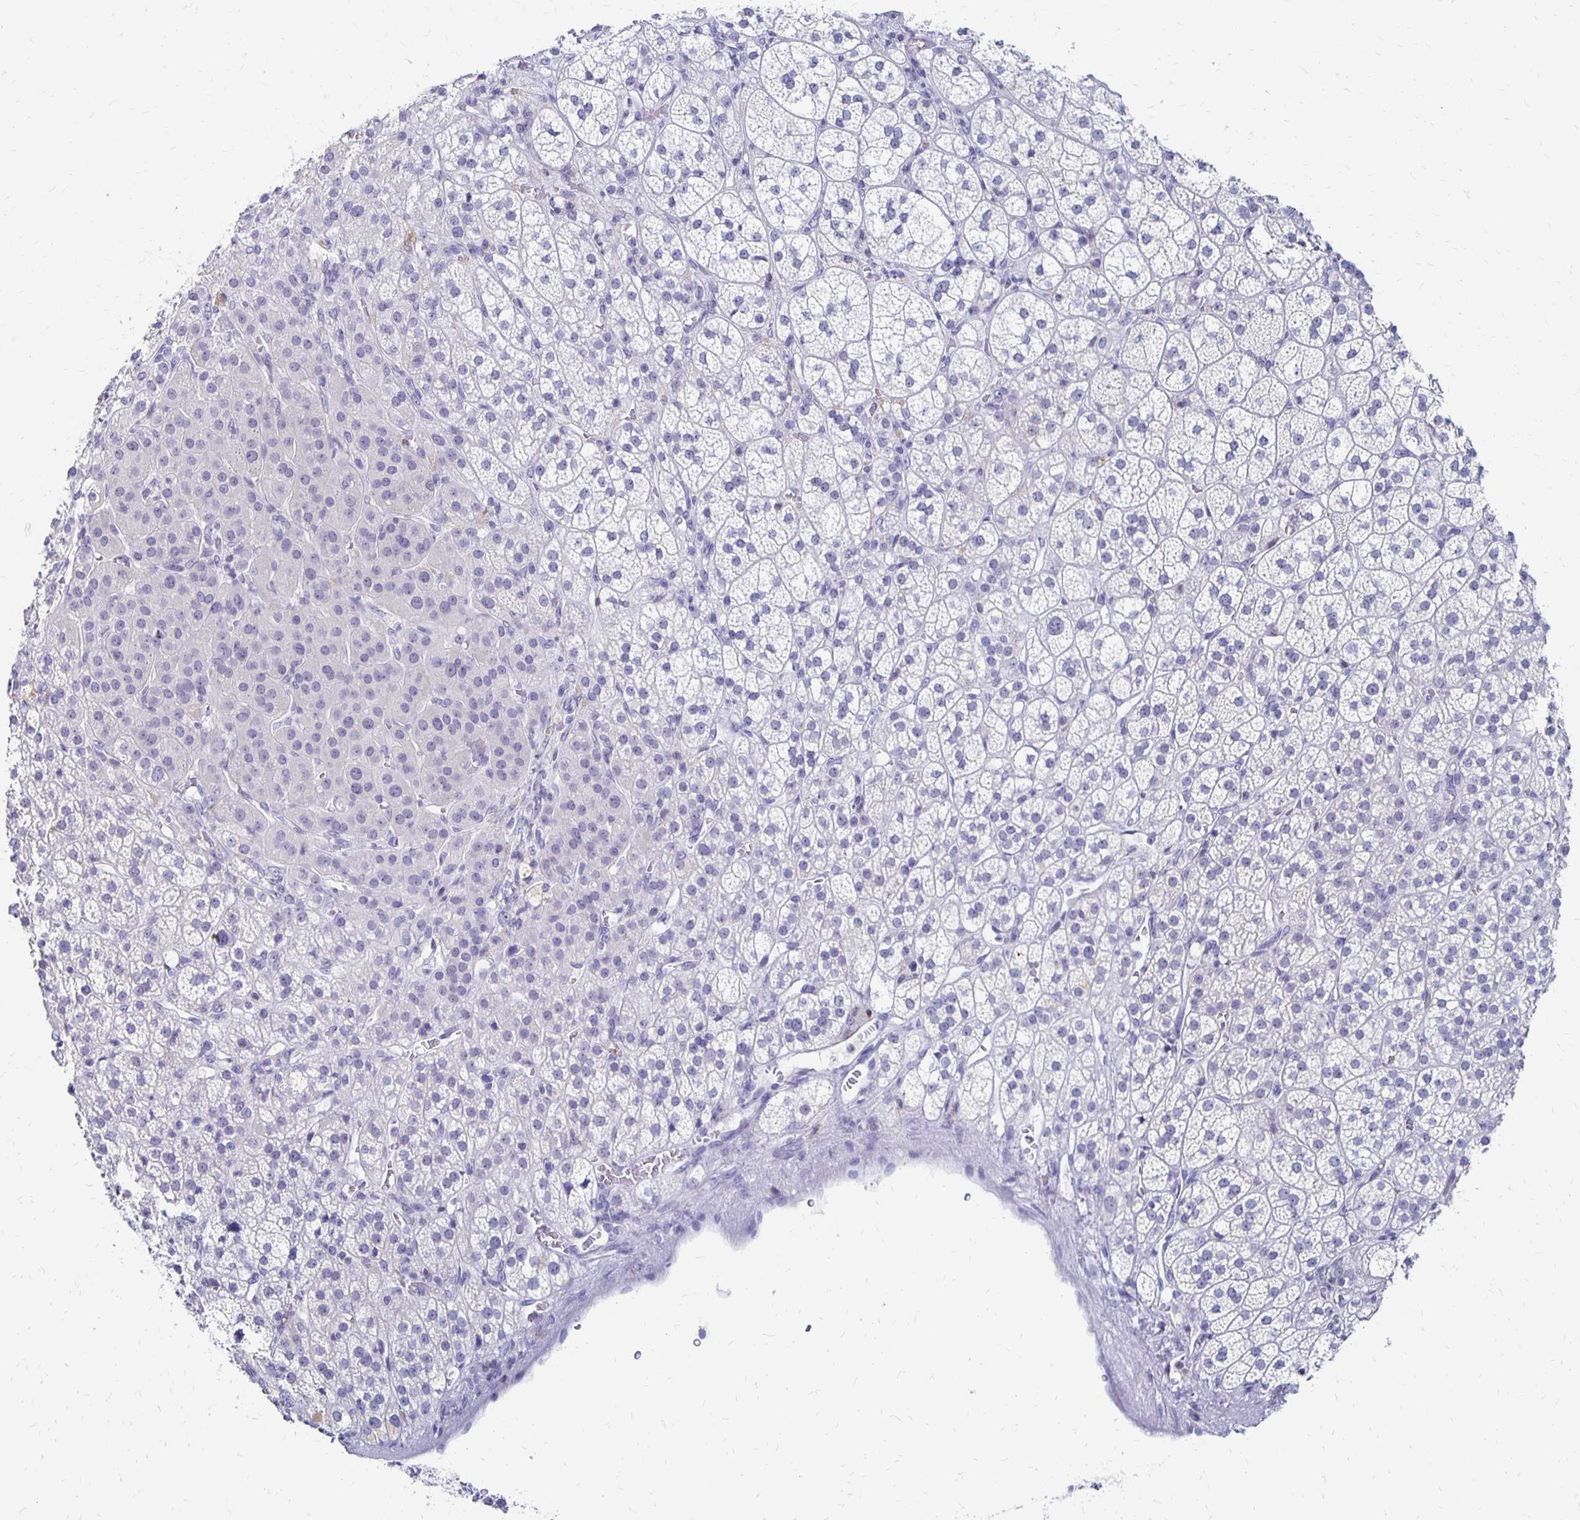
{"staining": {"intensity": "moderate", "quantity": "<25%", "location": "cytoplasmic/membranous"}, "tissue": "adrenal gland", "cell_type": "Glandular cells", "image_type": "normal", "snomed": [{"axis": "morphology", "description": "Normal tissue, NOS"}, {"axis": "topography", "description": "Adrenal gland"}], "caption": "The photomicrograph demonstrates immunohistochemical staining of unremarkable adrenal gland. There is moderate cytoplasmic/membranous expression is present in approximately <25% of glandular cells. (DAB (3,3'-diaminobenzidine) = brown stain, brightfield microscopy at high magnification).", "gene": "SYT2", "patient": {"sex": "female", "age": 60}}